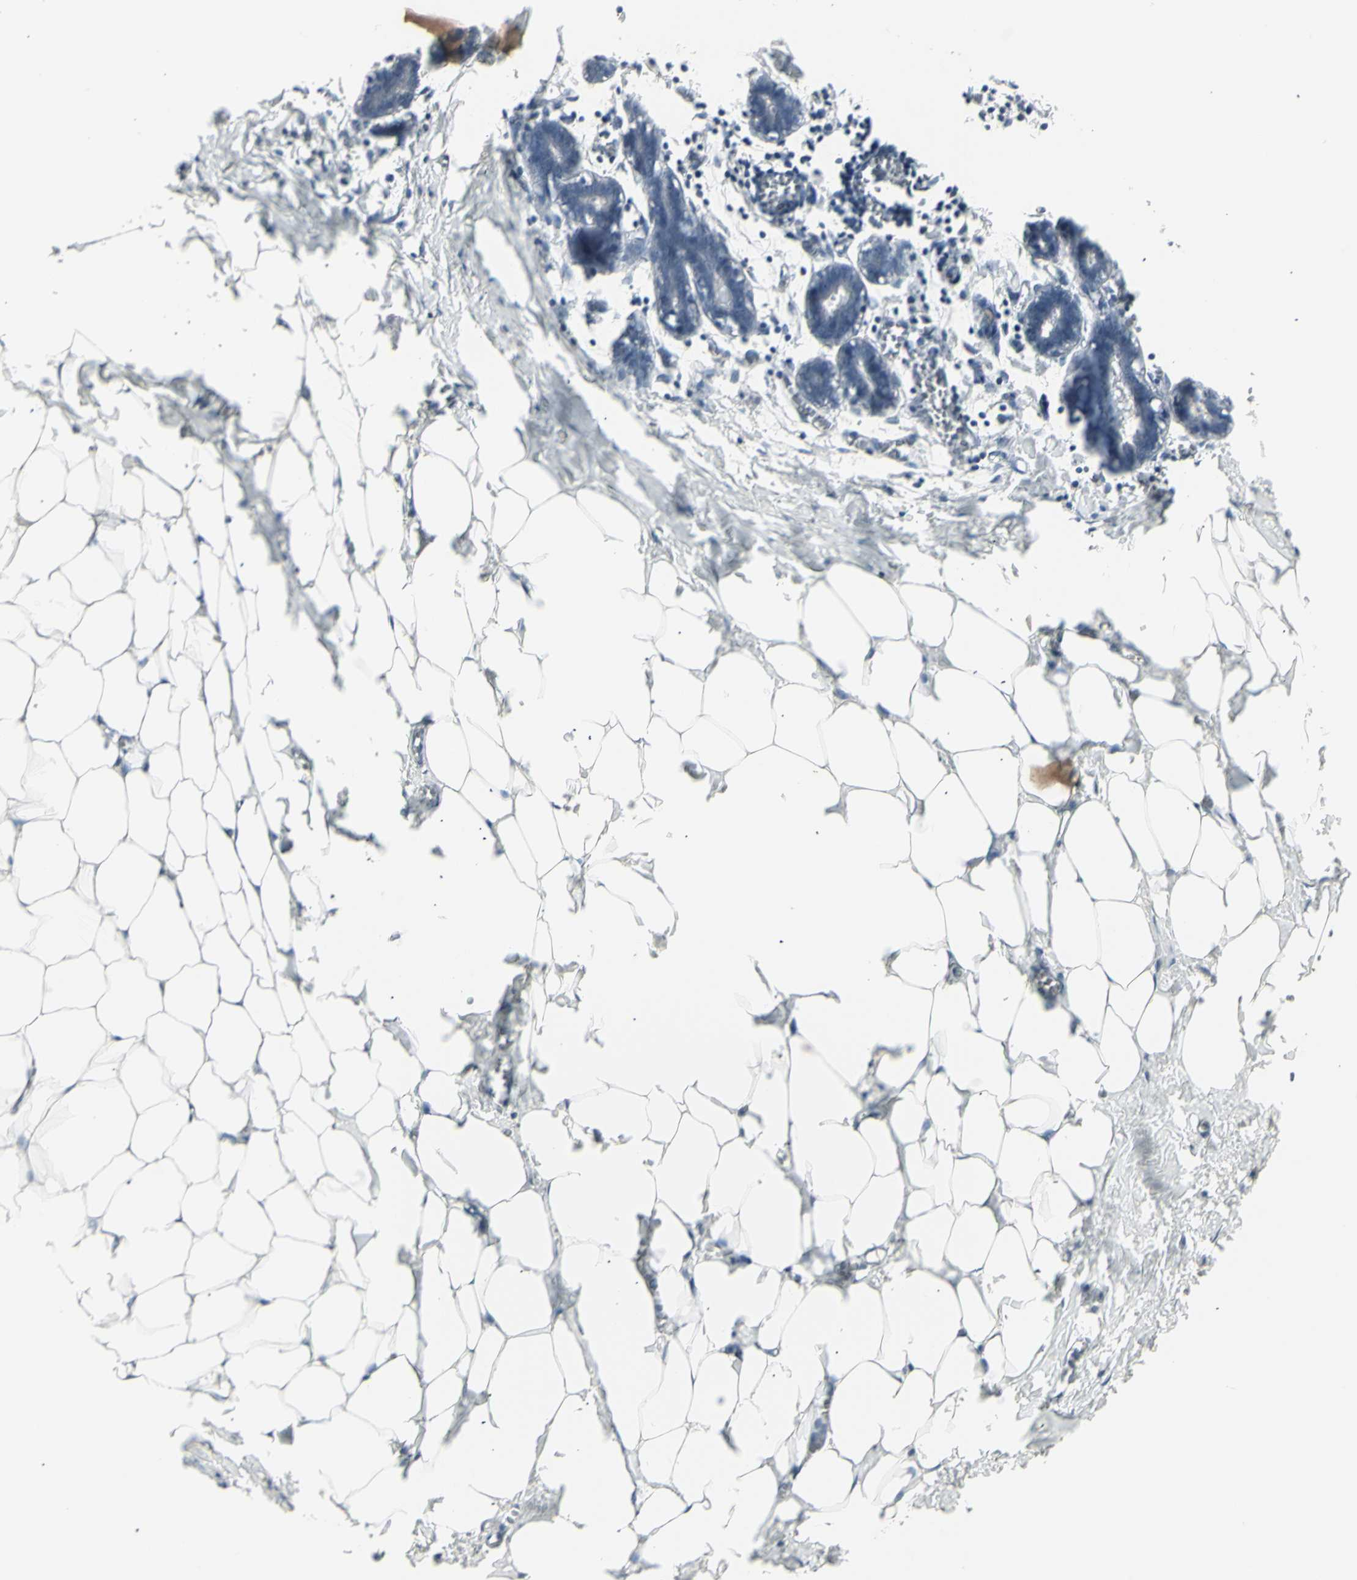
{"staining": {"intensity": "negative", "quantity": "none", "location": "none"}, "tissue": "breast", "cell_type": "Adipocytes", "image_type": "normal", "snomed": [{"axis": "morphology", "description": "Normal tissue, NOS"}, {"axis": "topography", "description": "Breast"}], "caption": "Immunohistochemistry photomicrograph of benign breast: breast stained with DAB (3,3'-diaminobenzidine) reveals no significant protein positivity in adipocytes.", "gene": "CSK", "patient": {"sex": "female", "age": 27}}